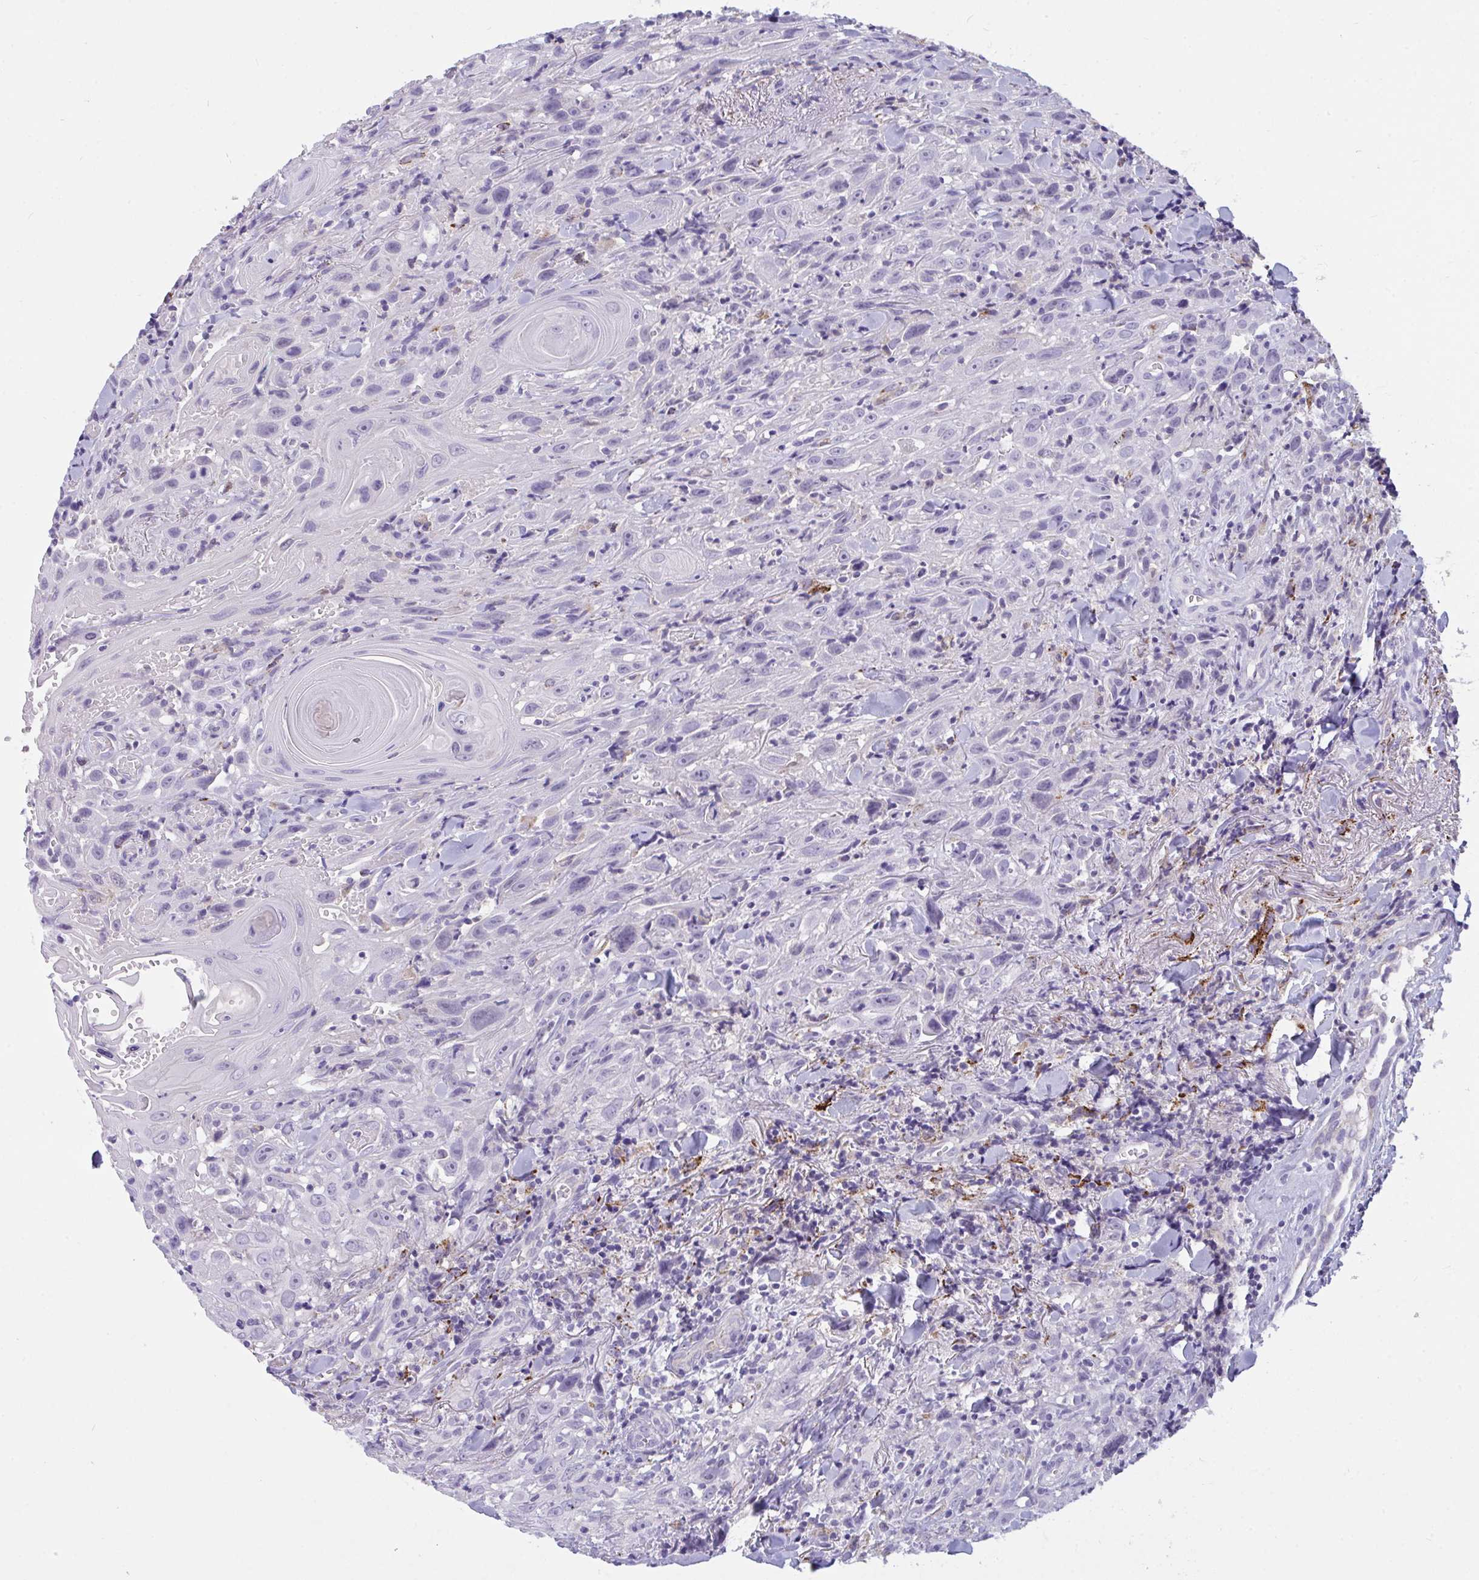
{"staining": {"intensity": "negative", "quantity": "none", "location": "none"}, "tissue": "head and neck cancer", "cell_type": "Tumor cells", "image_type": "cancer", "snomed": [{"axis": "morphology", "description": "Squamous cell carcinoma, NOS"}, {"axis": "topography", "description": "Head-Neck"}], "caption": "Tumor cells show no significant protein positivity in head and neck cancer (squamous cell carcinoma).", "gene": "SEMA6B", "patient": {"sex": "female", "age": 95}}